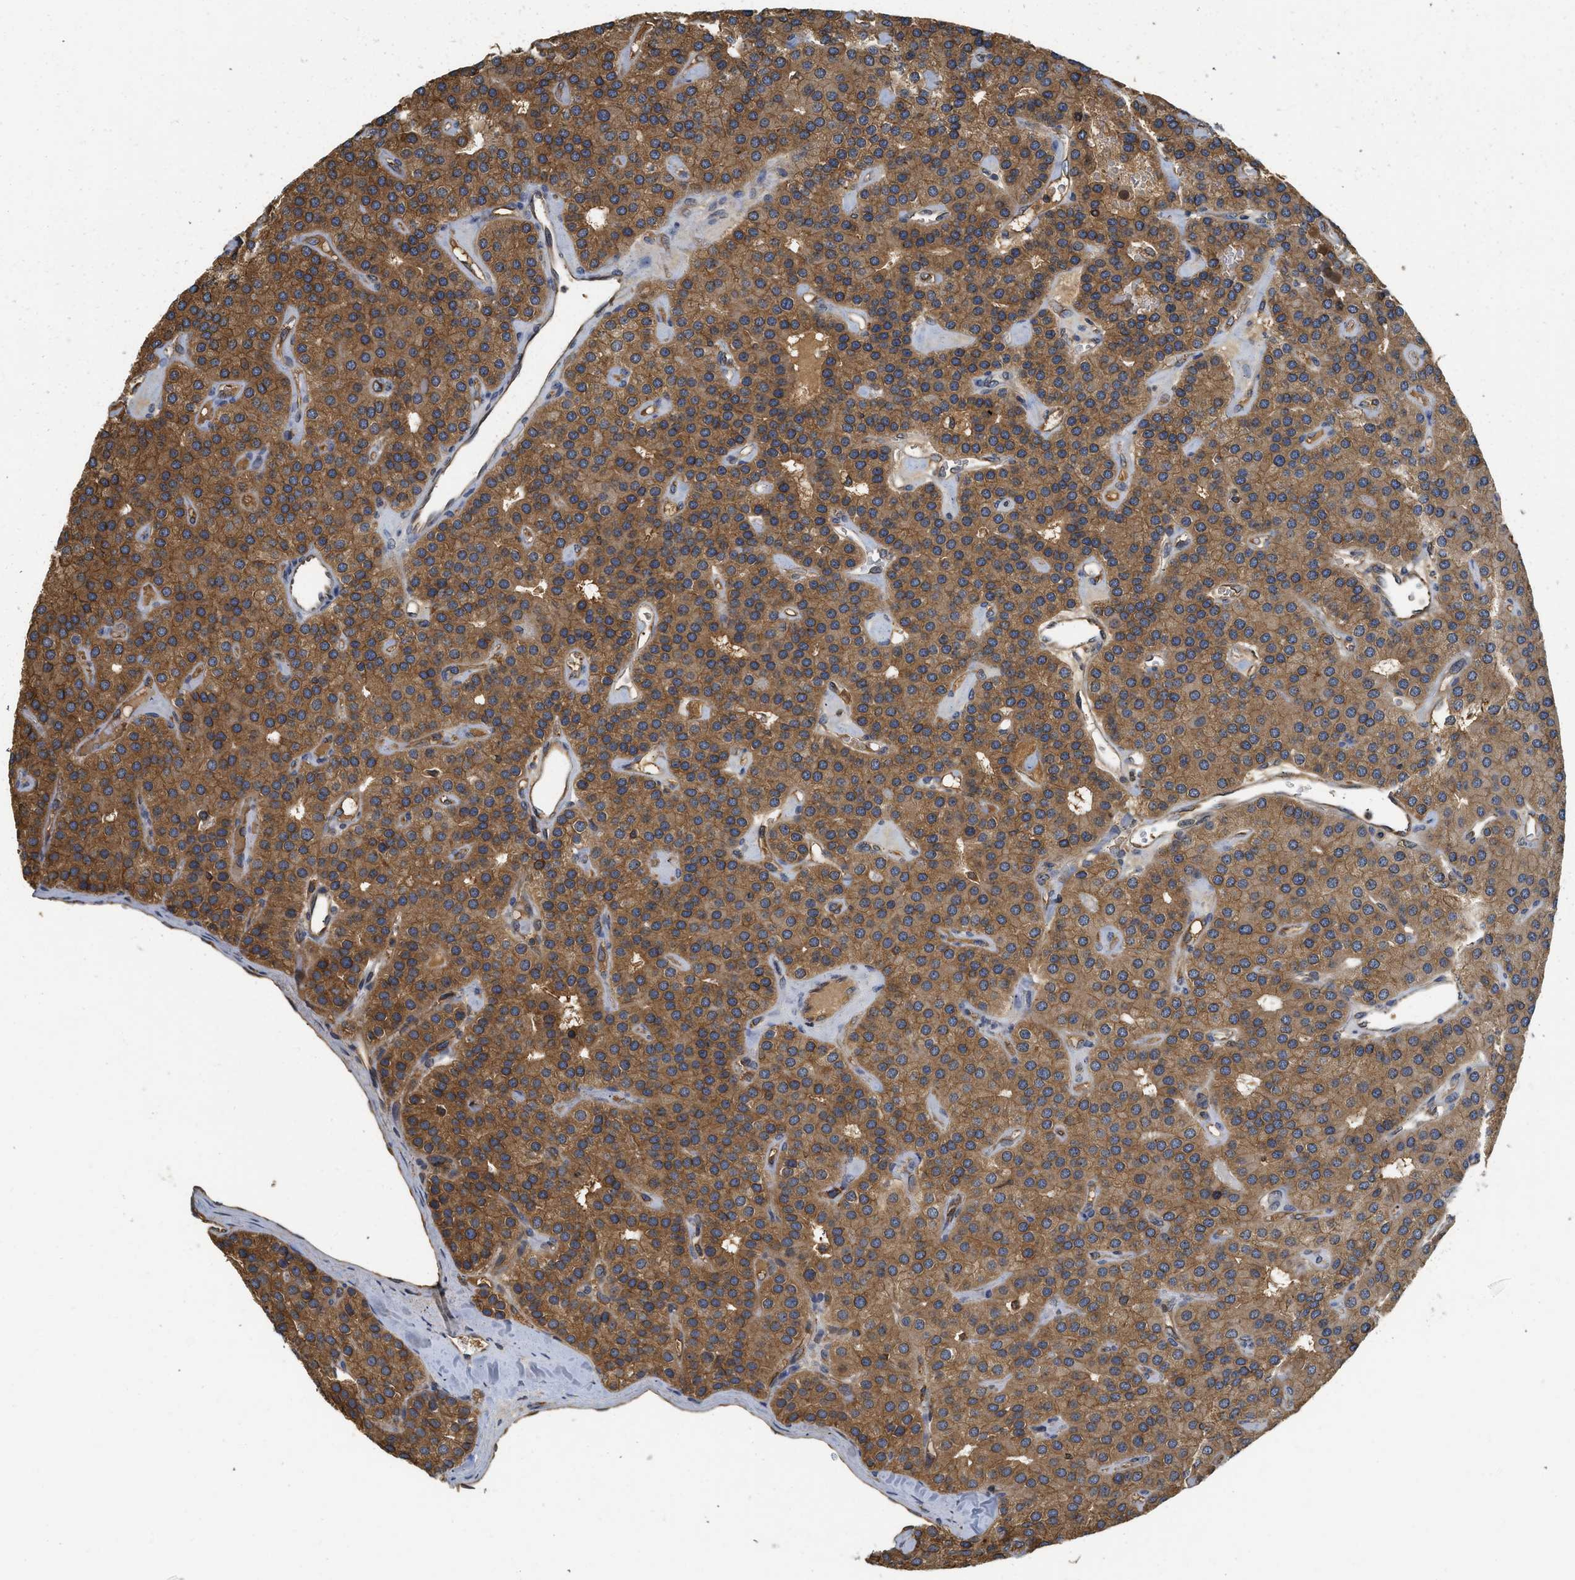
{"staining": {"intensity": "moderate", "quantity": ">75%", "location": "cytoplasmic/membranous"}, "tissue": "parathyroid gland", "cell_type": "Glandular cells", "image_type": "normal", "snomed": [{"axis": "morphology", "description": "Normal tissue, NOS"}, {"axis": "morphology", "description": "Adenoma, NOS"}, {"axis": "topography", "description": "Parathyroid gland"}], "caption": "A brown stain highlights moderate cytoplasmic/membranous staining of a protein in glandular cells of normal parathyroid gland. The protein of interest is shown in brown color, while the nuclei are stained blue.", "gene": "BCAP31", "patient": {"sex": "female", "age": 86}}